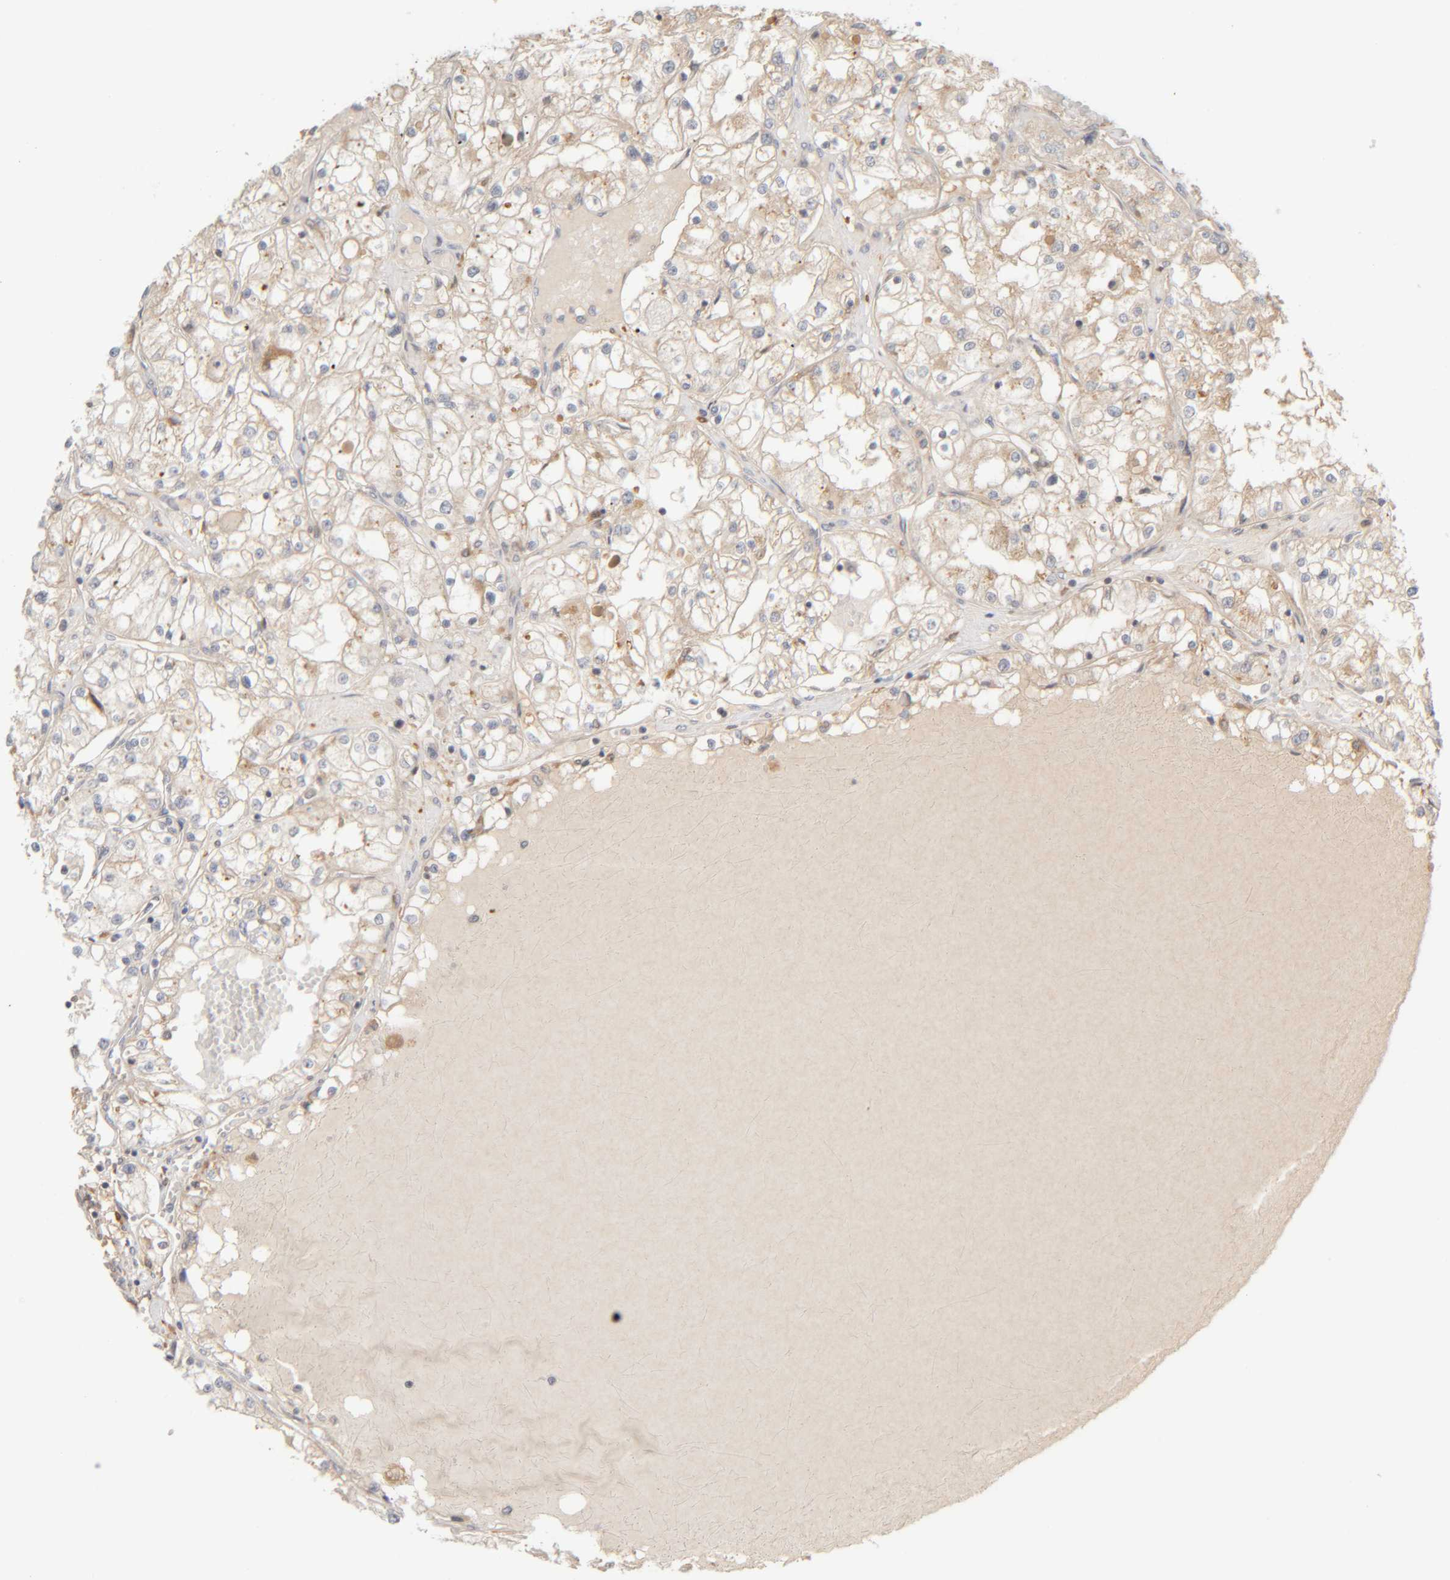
{"staining": {"intensity": "weak", "quantity": "<25%", "location": "cytoplasmic/membranous"}, "tissue": "renal cancer", "cell_type": "Tumor cells", "image_type": "cancer", "snomed": [{"axis": "morphology", "description": "Adenocarcinoma, NOS"}, {"axis": "topography", "description": "Kidney"}], "caption": "Micrograph shows no significant protein expression in tumor cells of renal cancer.", "gene": "TMEM192", "patient": {"sex": "male", "age": 68}}